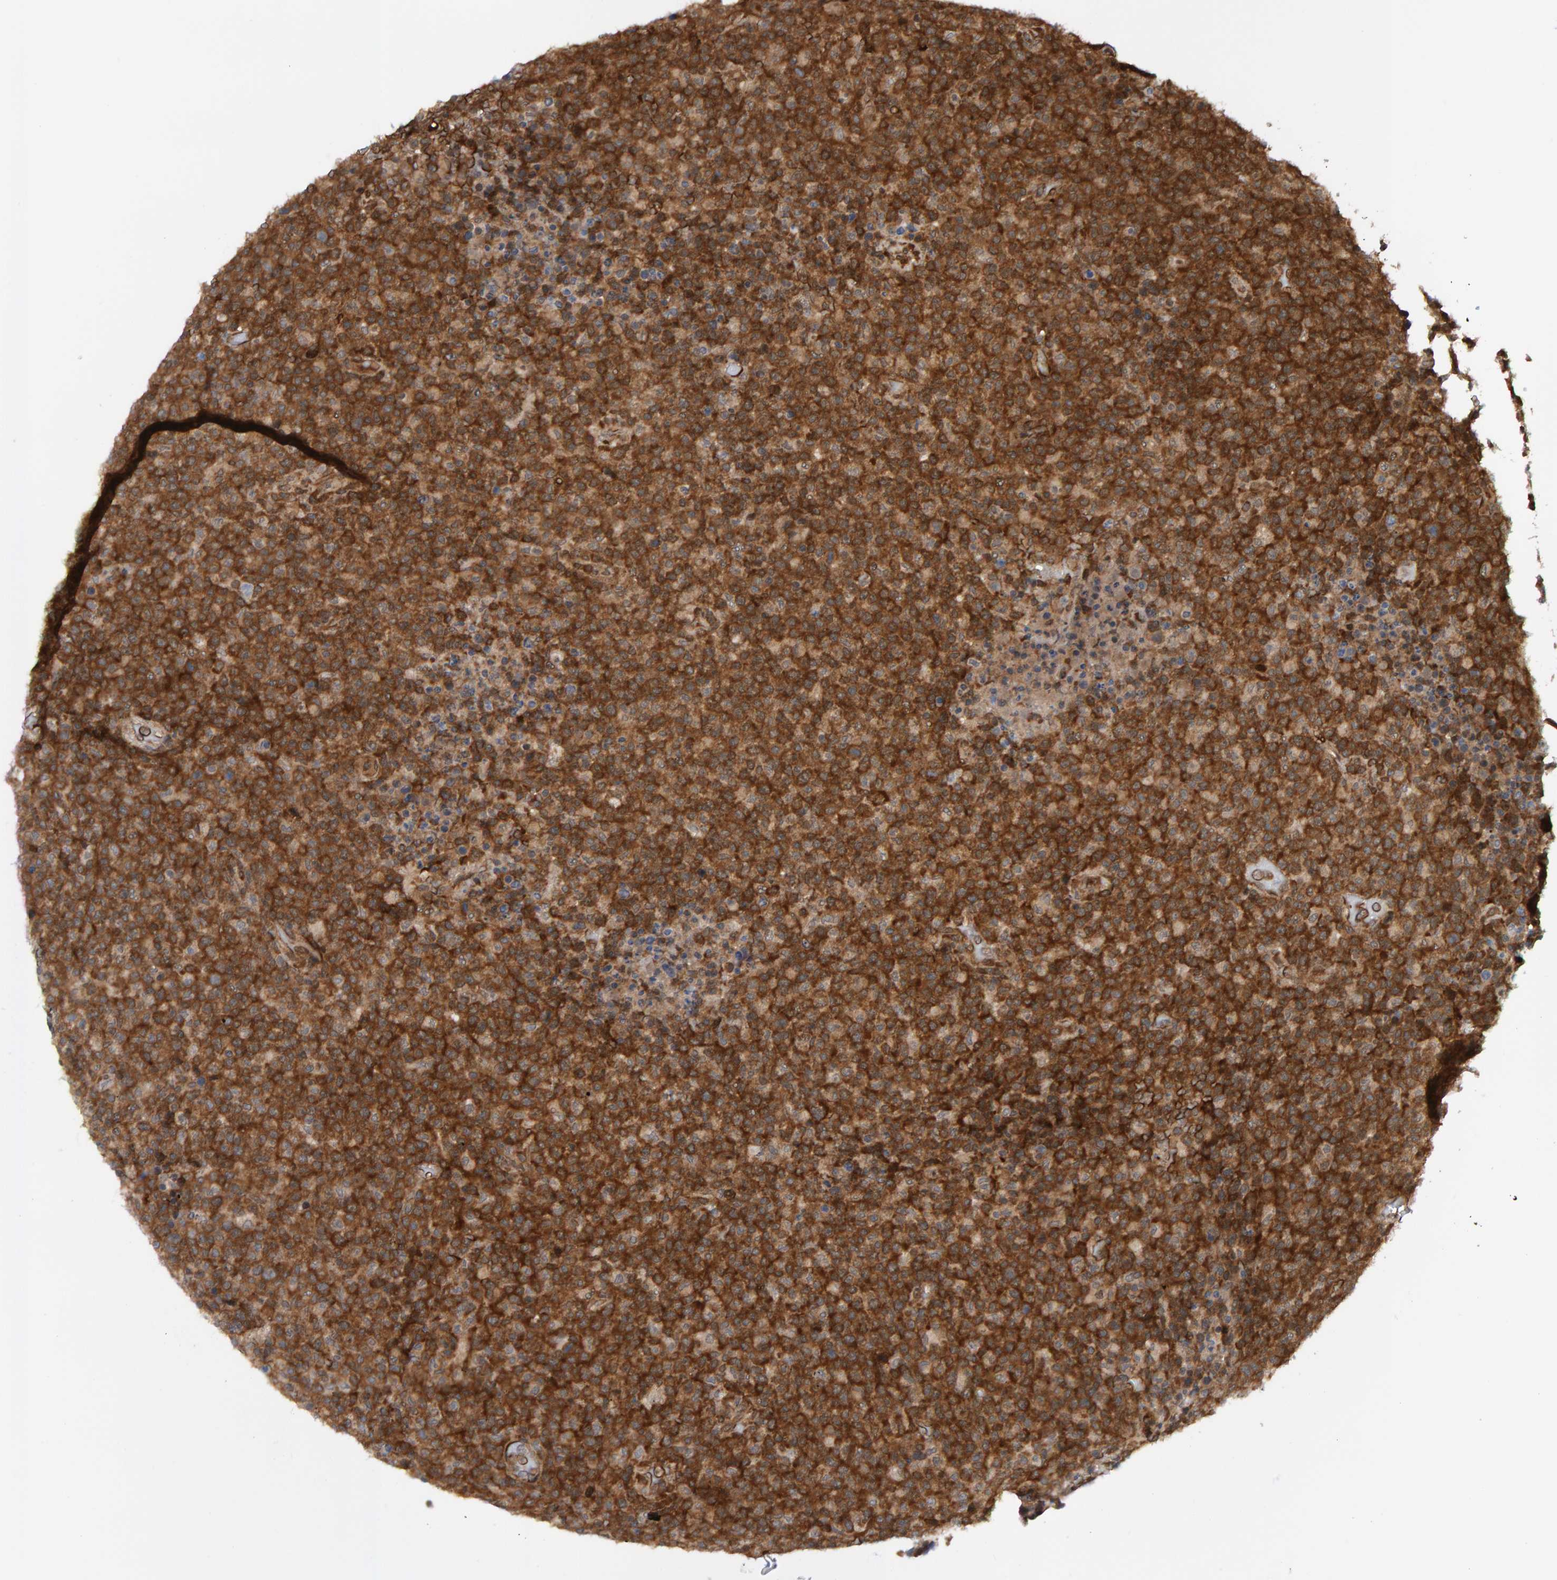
{"staining": {"intensity": "strong", "quantity": ">75%", "location": "cytoplasmic/membranous"}, "tissue": "lymphoma", "cell_type": "Tumor cells", "image_type": "cancer", "snomed": [{"axis": "morphology", "description": "Malignant lymphoma, non-Hodgkin's type, High grade"}, {"axis": "topography", "description": "Lymph node"}], "caption": "The image demonstrates a brown stain indicating the presence of a protein in the cytoplasmic/membranous of tumor cells in lymphoma.", "gene": "ZNF366", "patient": {"sex": "male", "age": 13}}